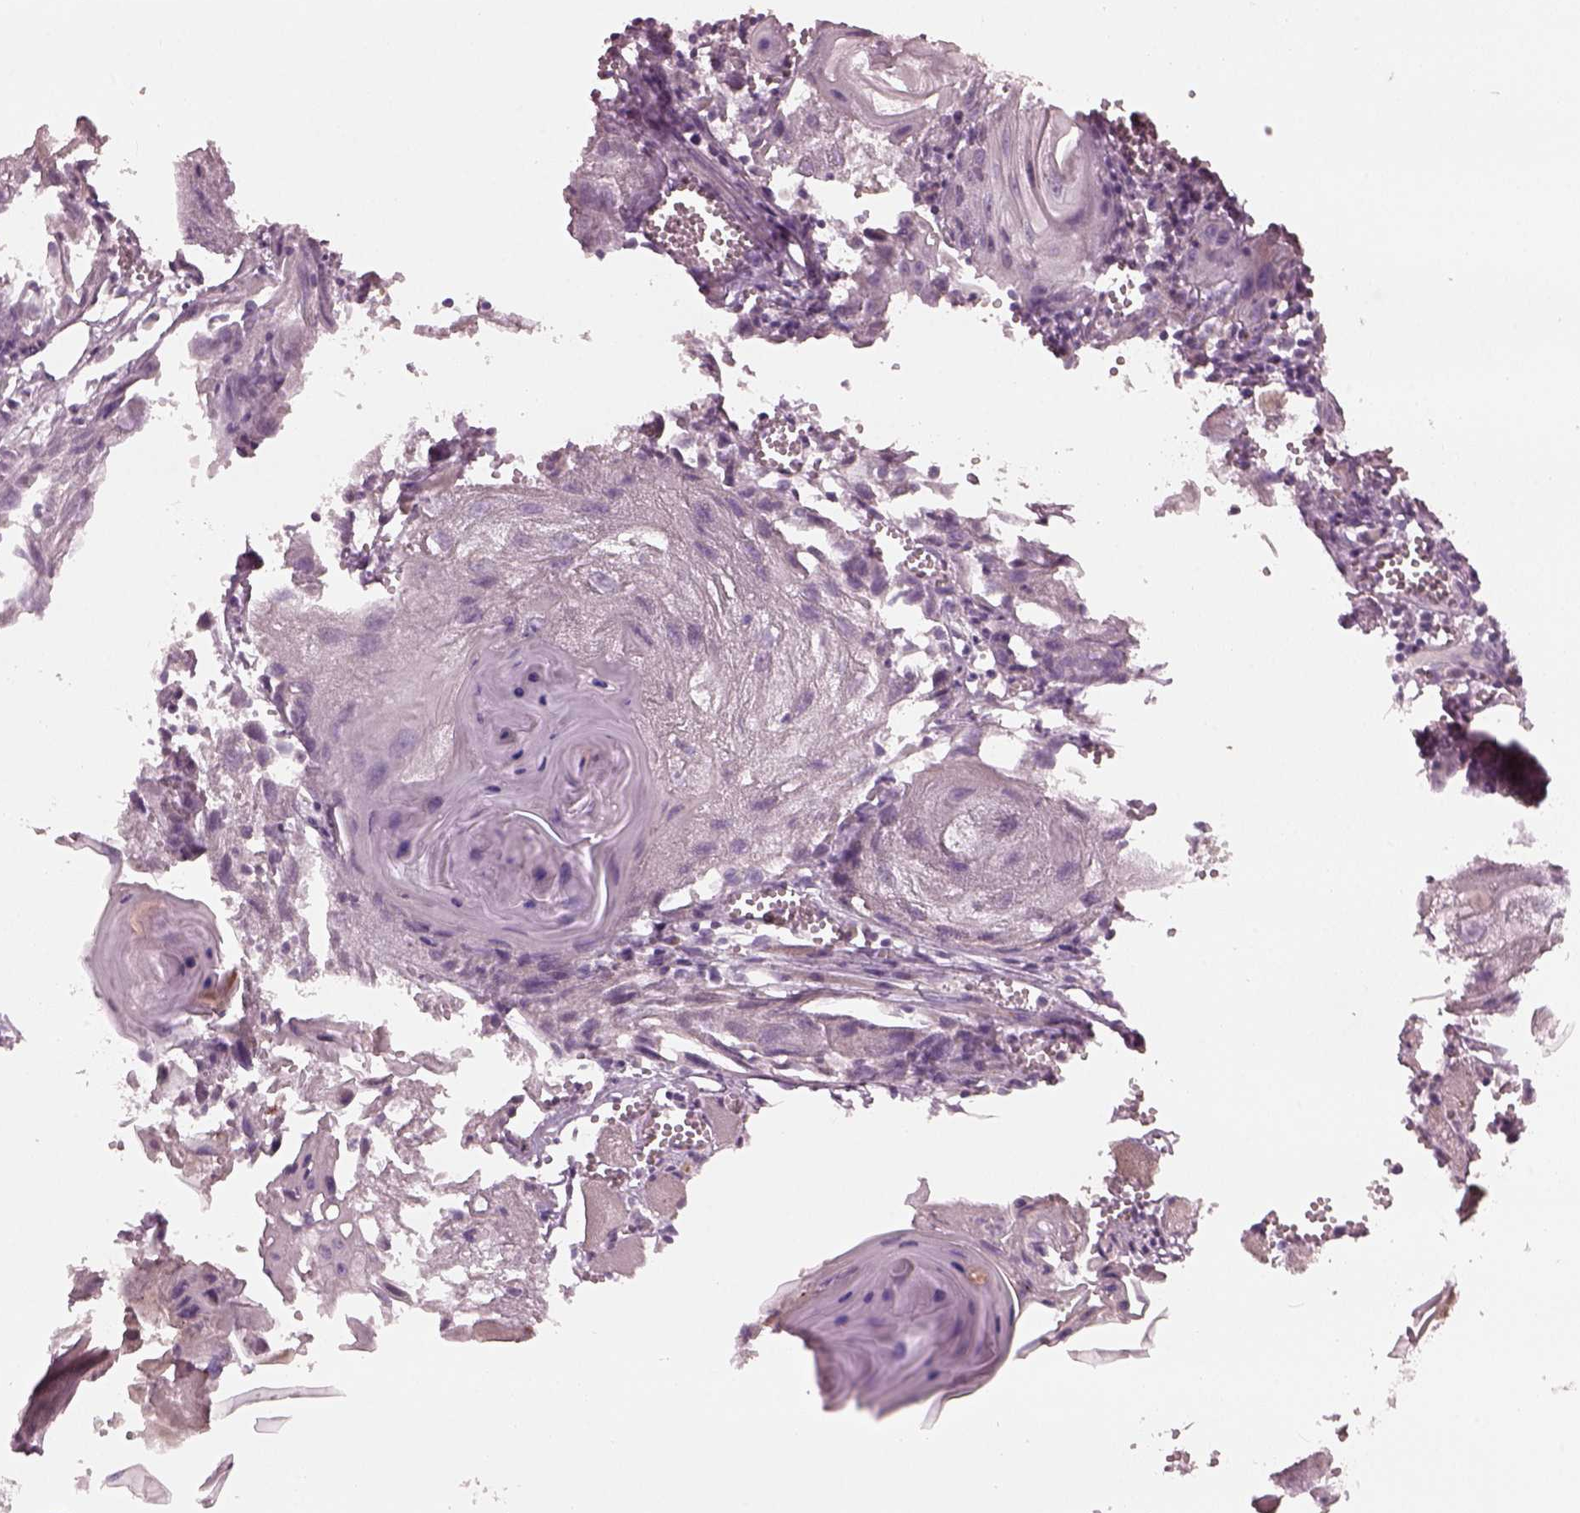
{"staining": {"intensity": "negative", "quantity": "none", "location": "none"}, "tissue": "head and neck cancer", "cell_type": "Tumor cells", "image_type": "cancer", "snomed": [{"axis": "morphology", "description": "Squamous cell carcinoma, NOS"}, {"axis": "topography", "description": "Head-Neck"}], "caption": "This histopathology image is of squamous cell carcinoma (head and neck) stained with immunohistochemistry to label a protein in brown with the nuclei are counter-stained blue. There is no expression in tumor cells.", "gene": "OPTC", "patient": {"sex": "female", "age": 80}}